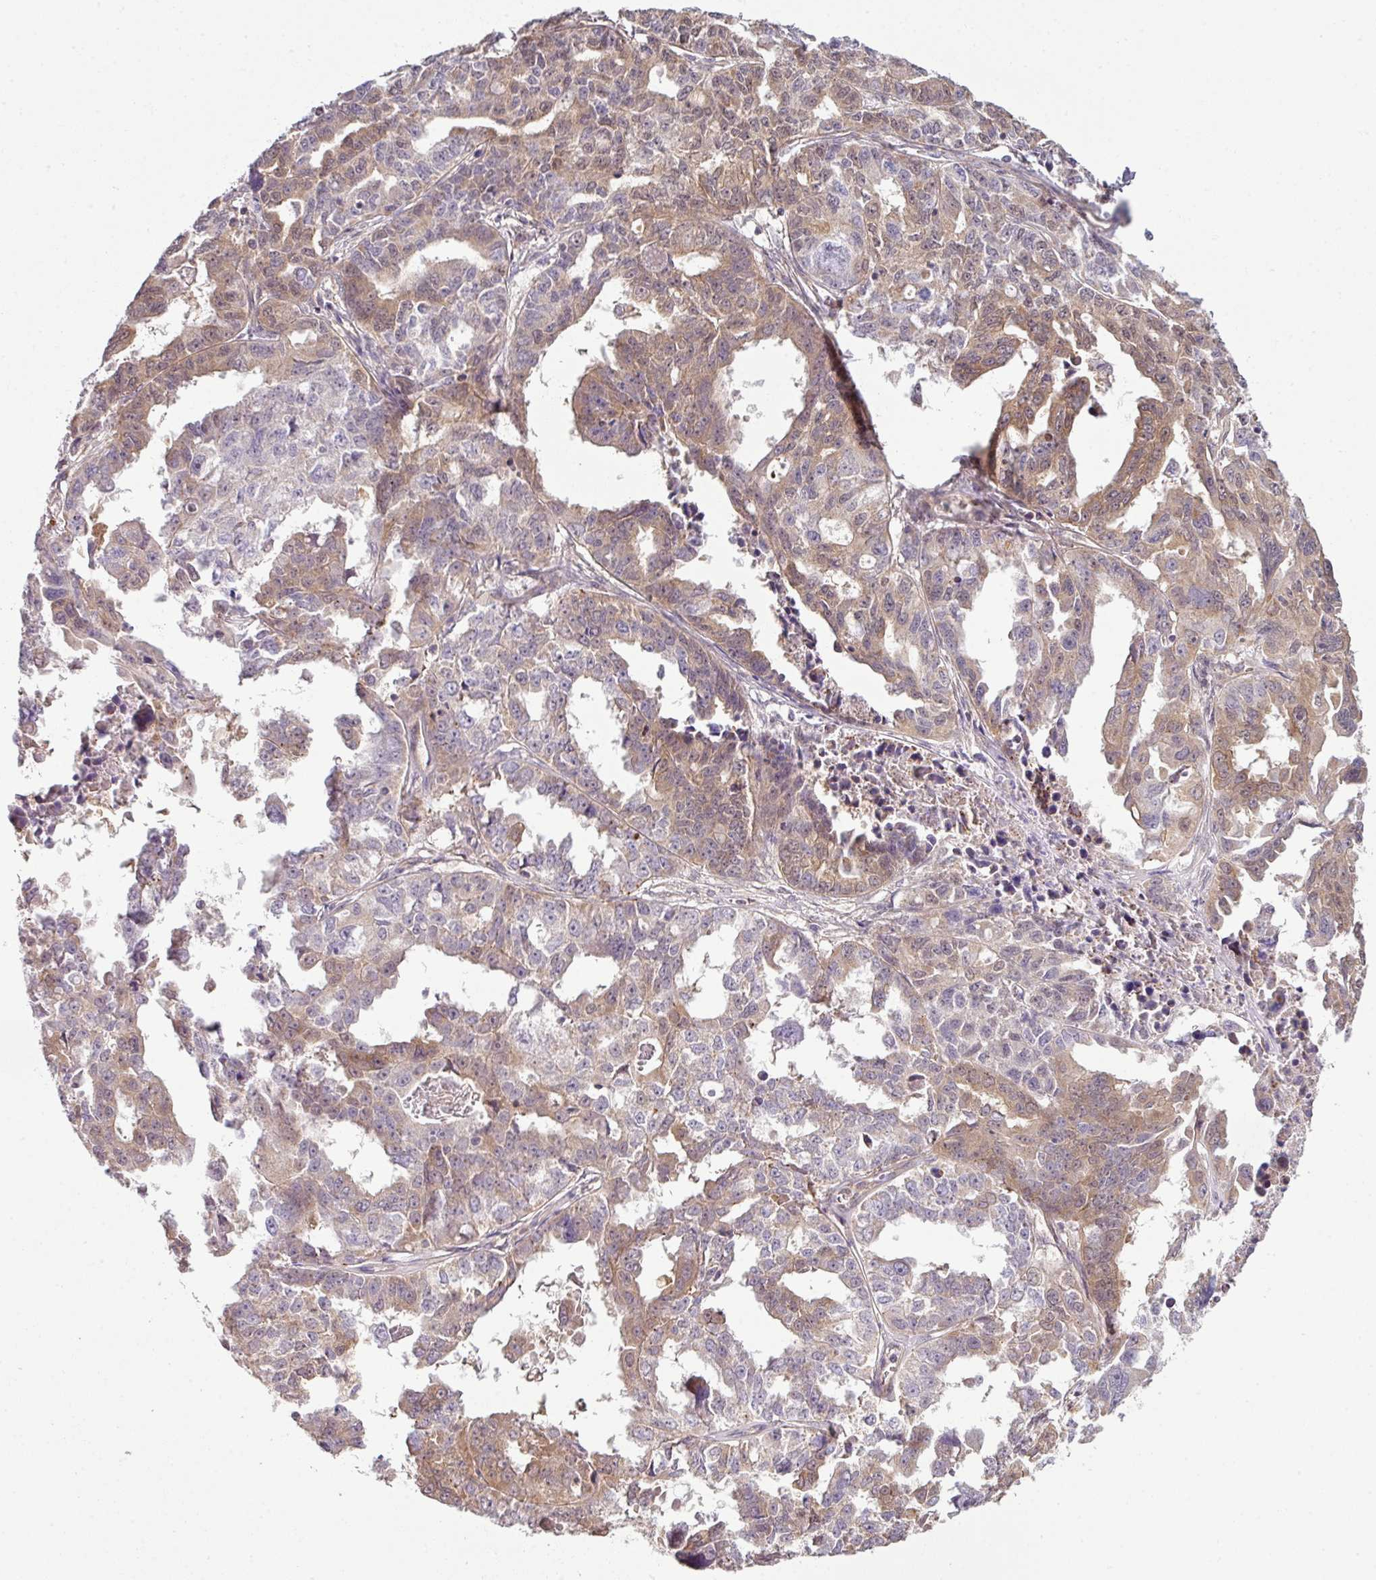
{"staining": {"intensity": "moderate", "quantity": ">75%", "location": "cytoplasmic/membranous"}, "tissue": "ovarian cancer", "cell_type": "Tumor cells", "image_type": "cancer", "snomed": [{"axis": "morphology", "description": "Adenocarcinoma, NOS"}, {"axis": "morphology", "description": "Carcinoma, endometroid"}, {"axis": "topography", "description": "Ovary"}], "caption": "A medium amount of moderate cytoplasmic/membranous positivity is appreciated in about >75% of tumor cells in ovarian cancer tissue.", "gene": "DERPC", "patient": {"sex": "female", "age": 72}}